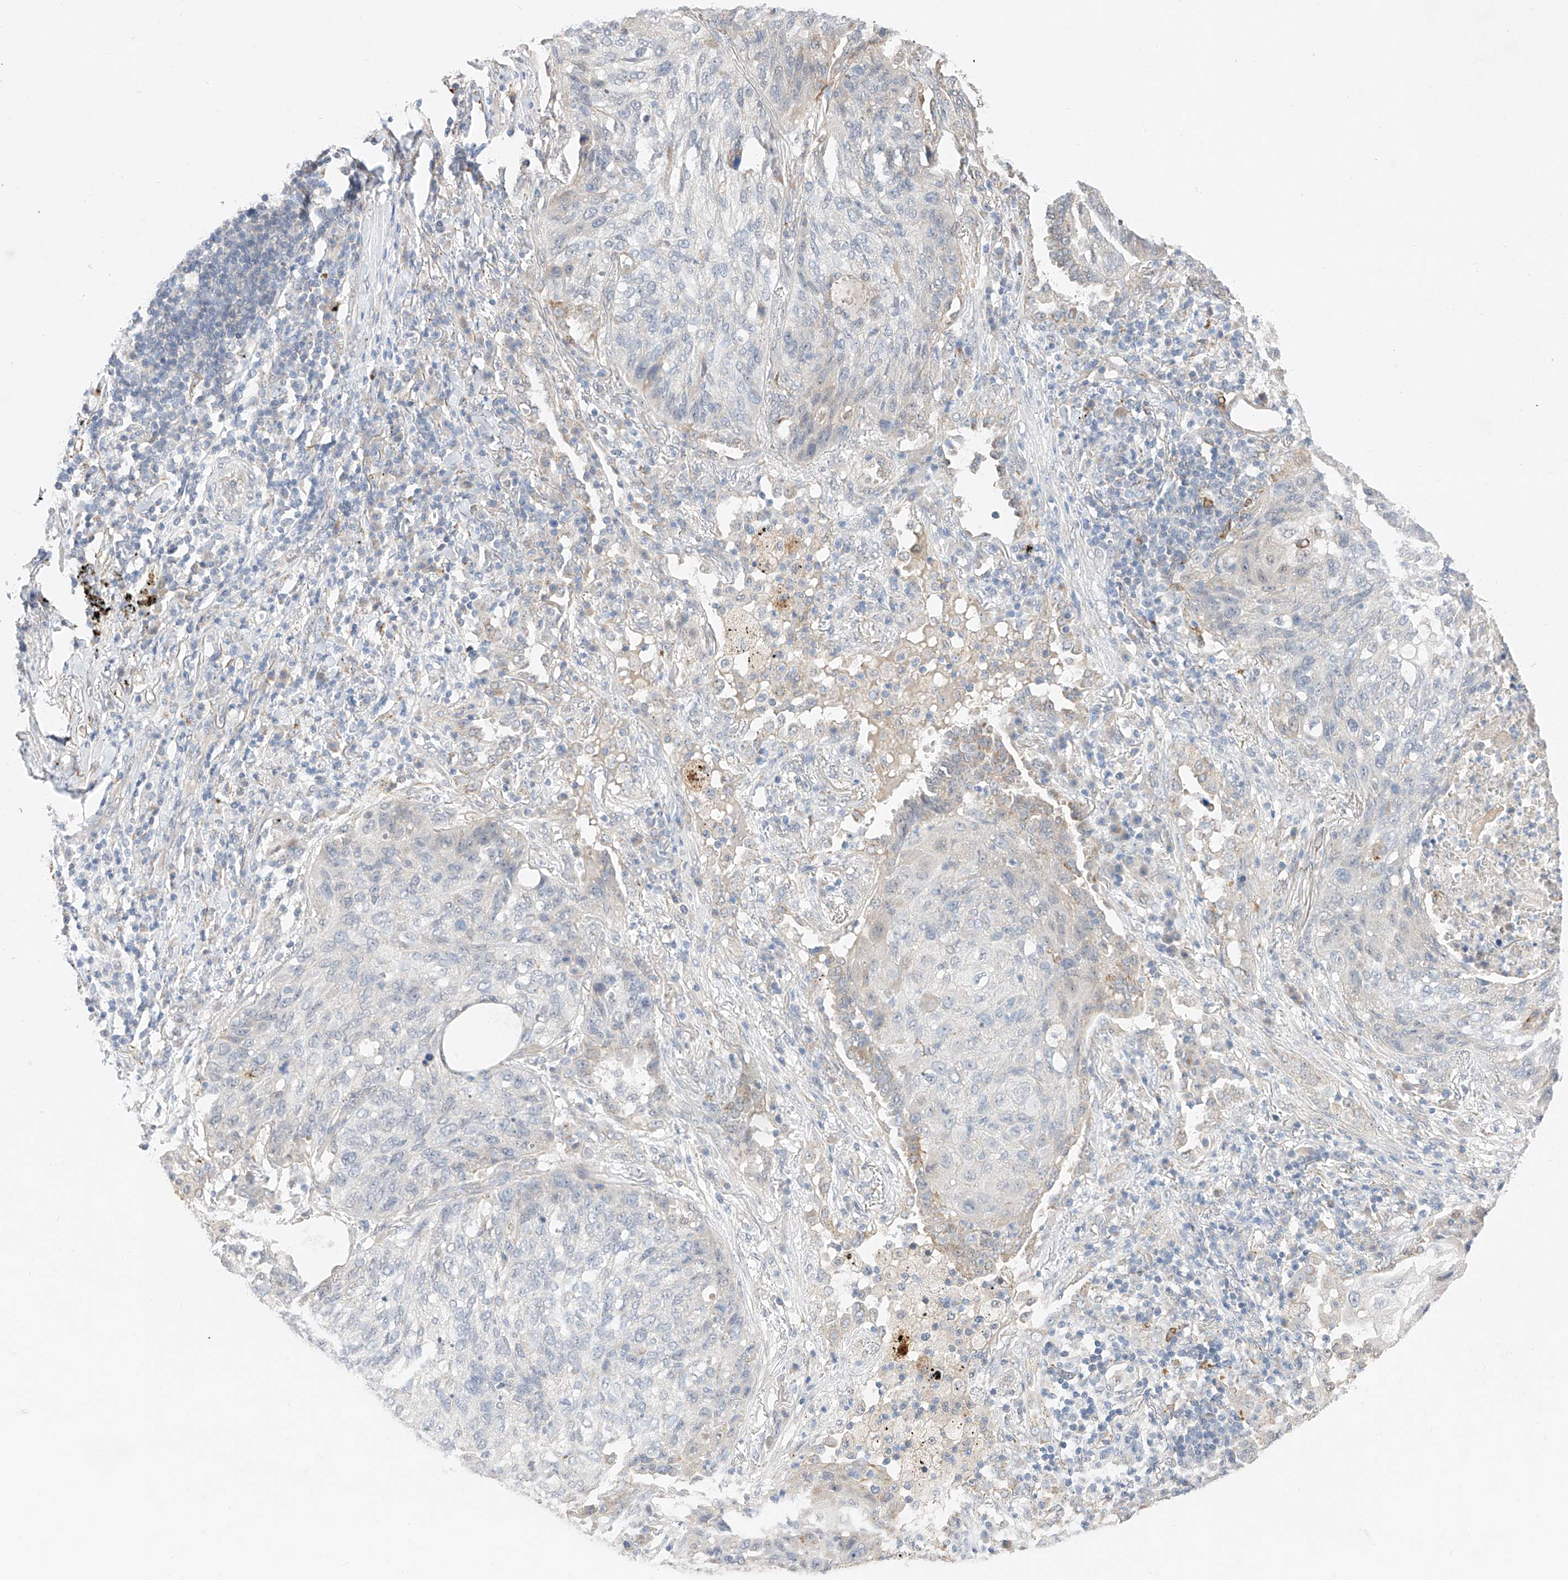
{"staining": {"intensity": "negative", "quantity": "none", "location": "none"}, "tissue": "lung cancer", "cell_type": "Tumor cells", "image_type": "cancer", "snomed": [{"axis": "morphology", "description": "Squamous cell carcinoma, NOS"}, {"axis": "topography", "description": "Lung"}], "caption": "Tumor cells are negative for brown protein staining in squamous cell carcinoma (lung).", "gene": "IL22RA2", "patient": {"sex": "female", "age": 63}}